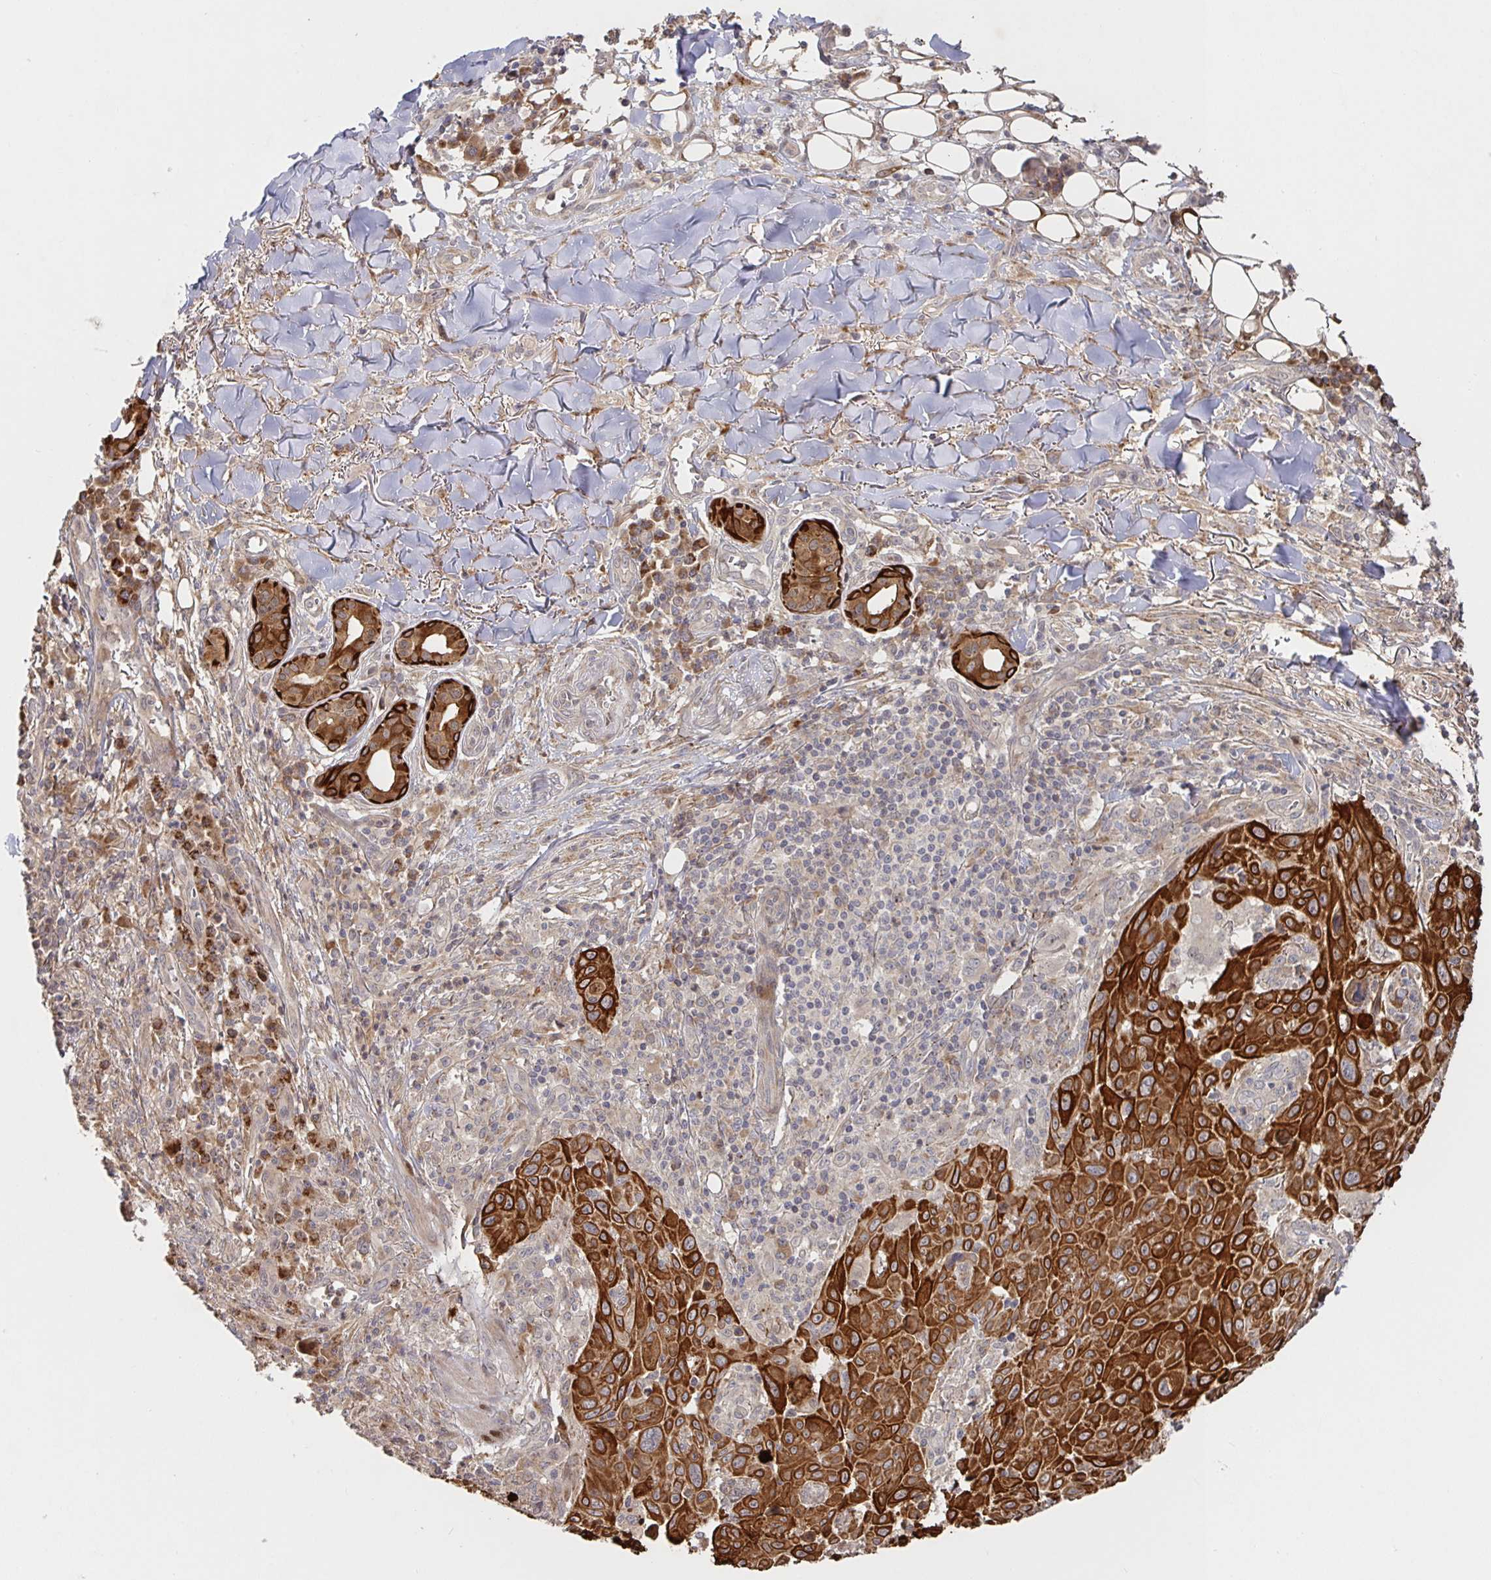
{"staining": {"intensity": "strong", "quantity": ">75%", "location": "cytoplasmic/membranous"}, "tissue": "skin cancer", "cell_type": "Tumor cells", "image_type": "cancer", "snomed": [{"axis": "morphology", "description": "Squamous cell carcinoma, NOS"}, {"axis": "topography", "description": "Skin"}], "caption": "High-magnification brightfield microscopy of squamous cell carcinoma (skin) stained with DAB (3,3'-diaminobenzidine) (brown) and counterstained with hematoxylin (blue). tumor cells exhibit strong cytoplasmic/membranous positivity is identified in about>75% of cells.", "gene": "AACS", "patient": {"sex": "male", "age": 75}}